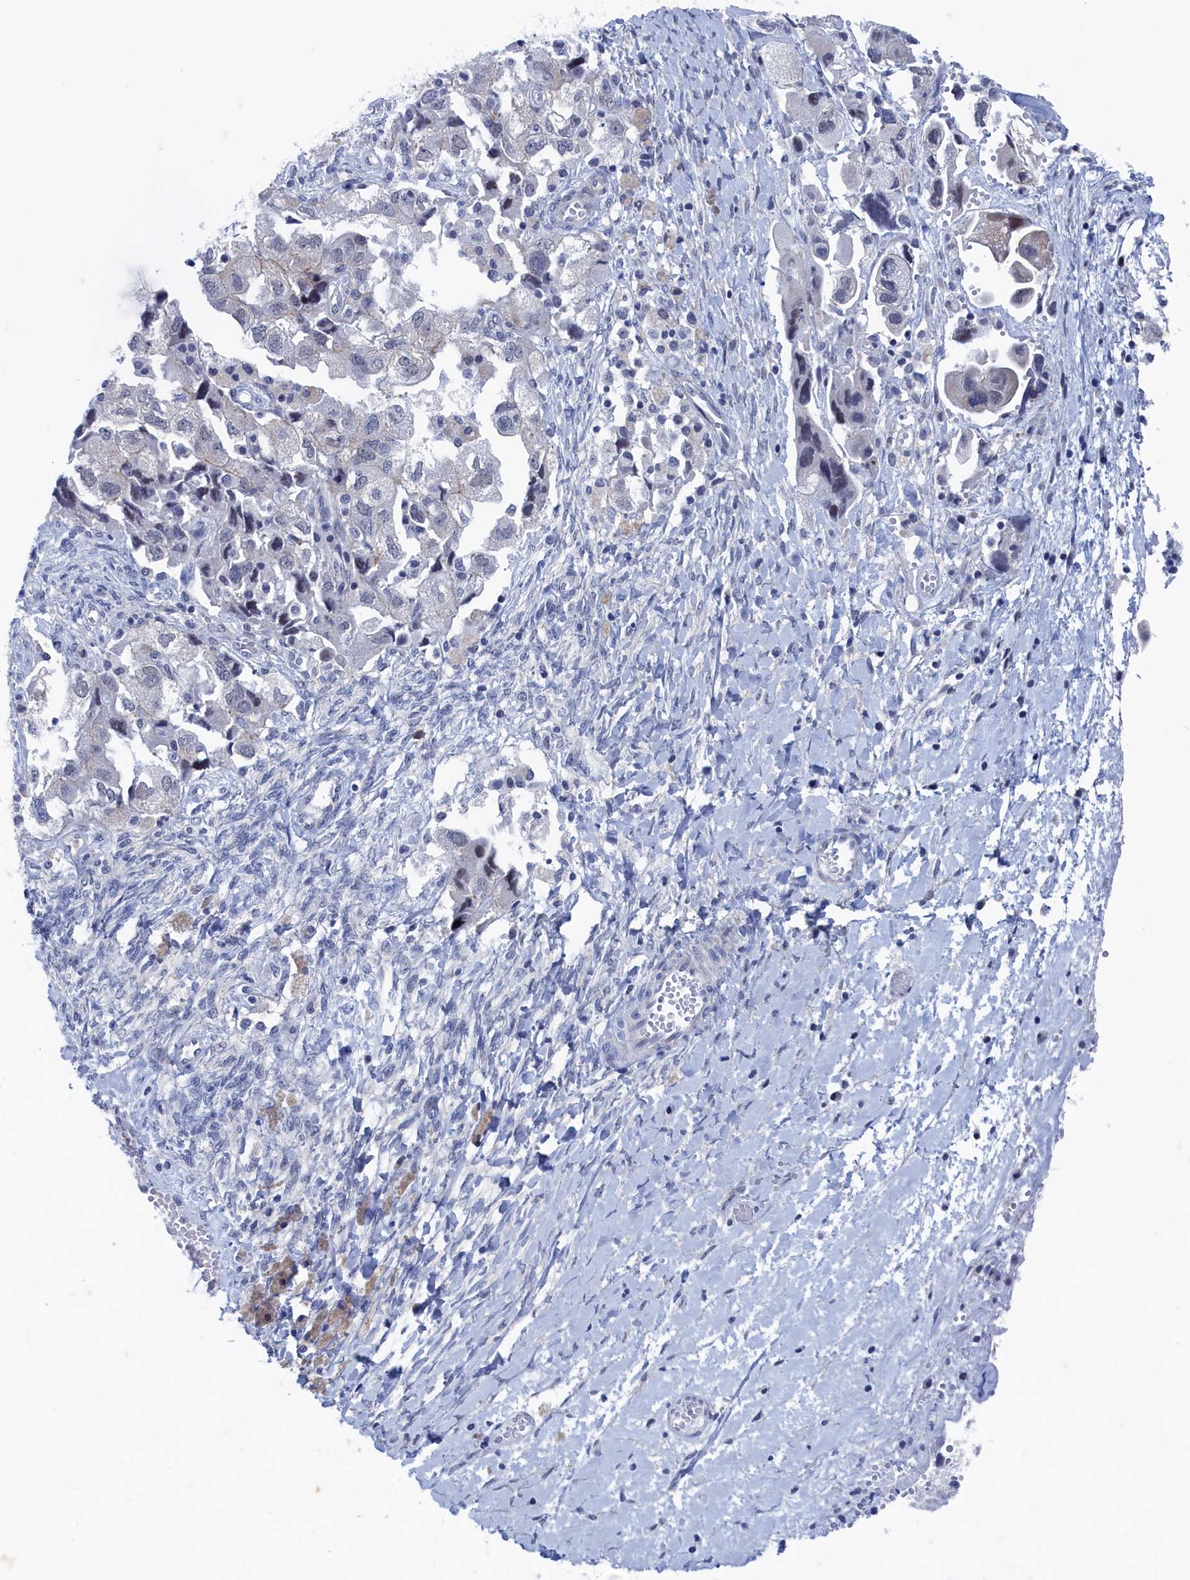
{"staining": {"intensity": "negative", "quantity": "none", "location": "none"}, "tissue": "ovarian cancer", "cell_type": "Tumor cells", "image_type": "cancer", "snomed": [{"axis": "morphology", "description": "Carcinoma, NOS"}, {"axis": "morphology", "description": "Cystadenocarcinoma, serous, NOS"}, {"axis": "topography", "description": "Ovary"}], "caption": "Image shows no protein positivity in tumor cells of ovarian cancer (serous cystadenocarcinoma) tissue. (DAB (3,3'-diaminobenzidine) immunohistochemistry, high magnification).", "gene": "MARCHF3", "patient": {"sex": "female", "age": 69}}